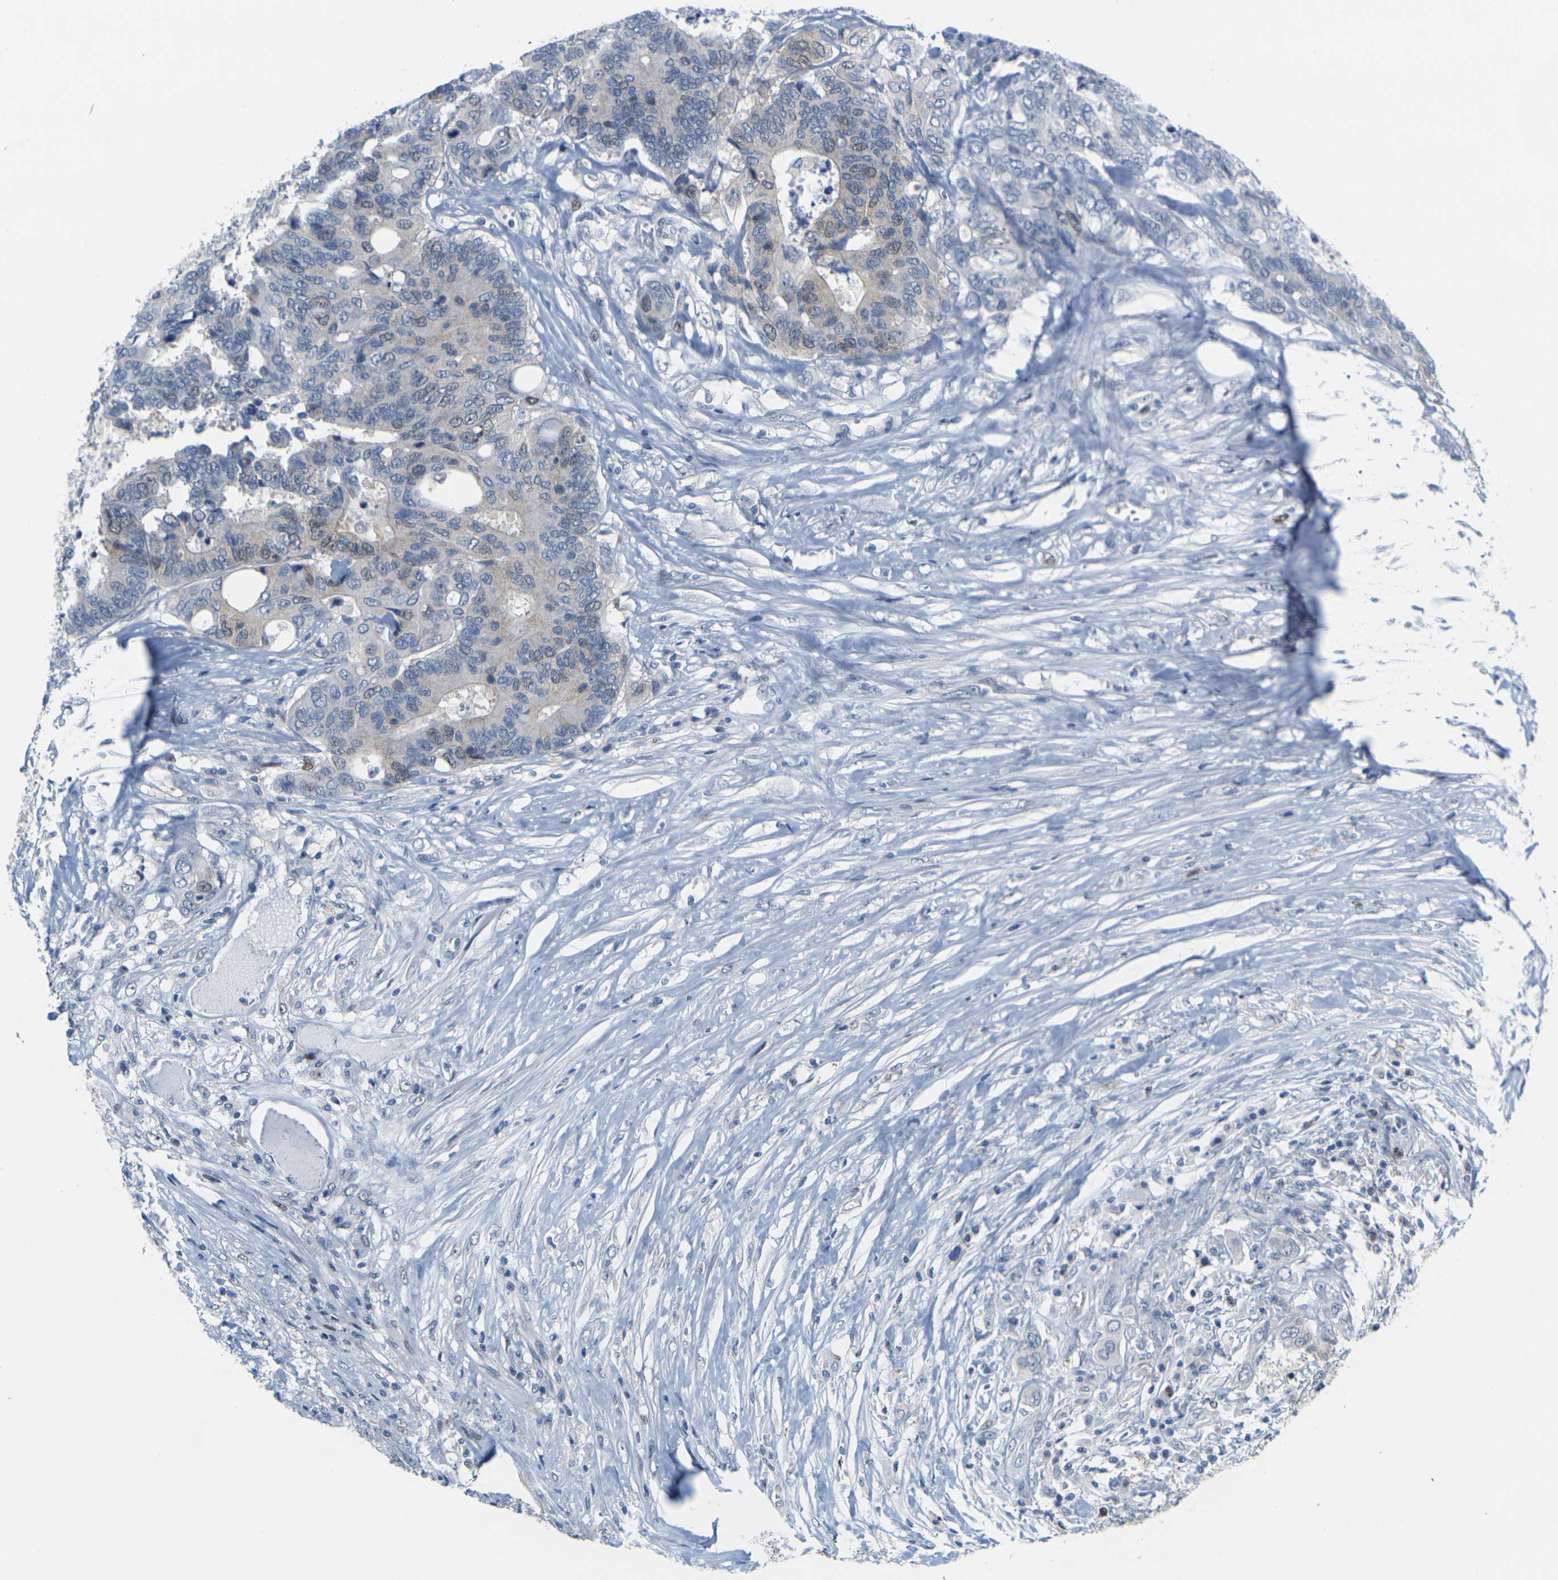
{"staining": {"intensity": "moderate", "quantity": "<25%", "location": "nuclear"}, "tissue": "colorectal cancer", "cell_type": "Tumor cells", "image_type": "cancer", "snomed": [{"axis": "morphology", "description": "Adenocarcinoma, NOS"}, {"axis": "topography", "description": "Rectum"}], "caption": "Human colorectal adenocarcinoma stained for a protein (brown) shows moderate nuclear positive staining in approximately <25% of tumor cells.", "gene": "CDK2", "patient": {"sex": "male", "age": 55}}